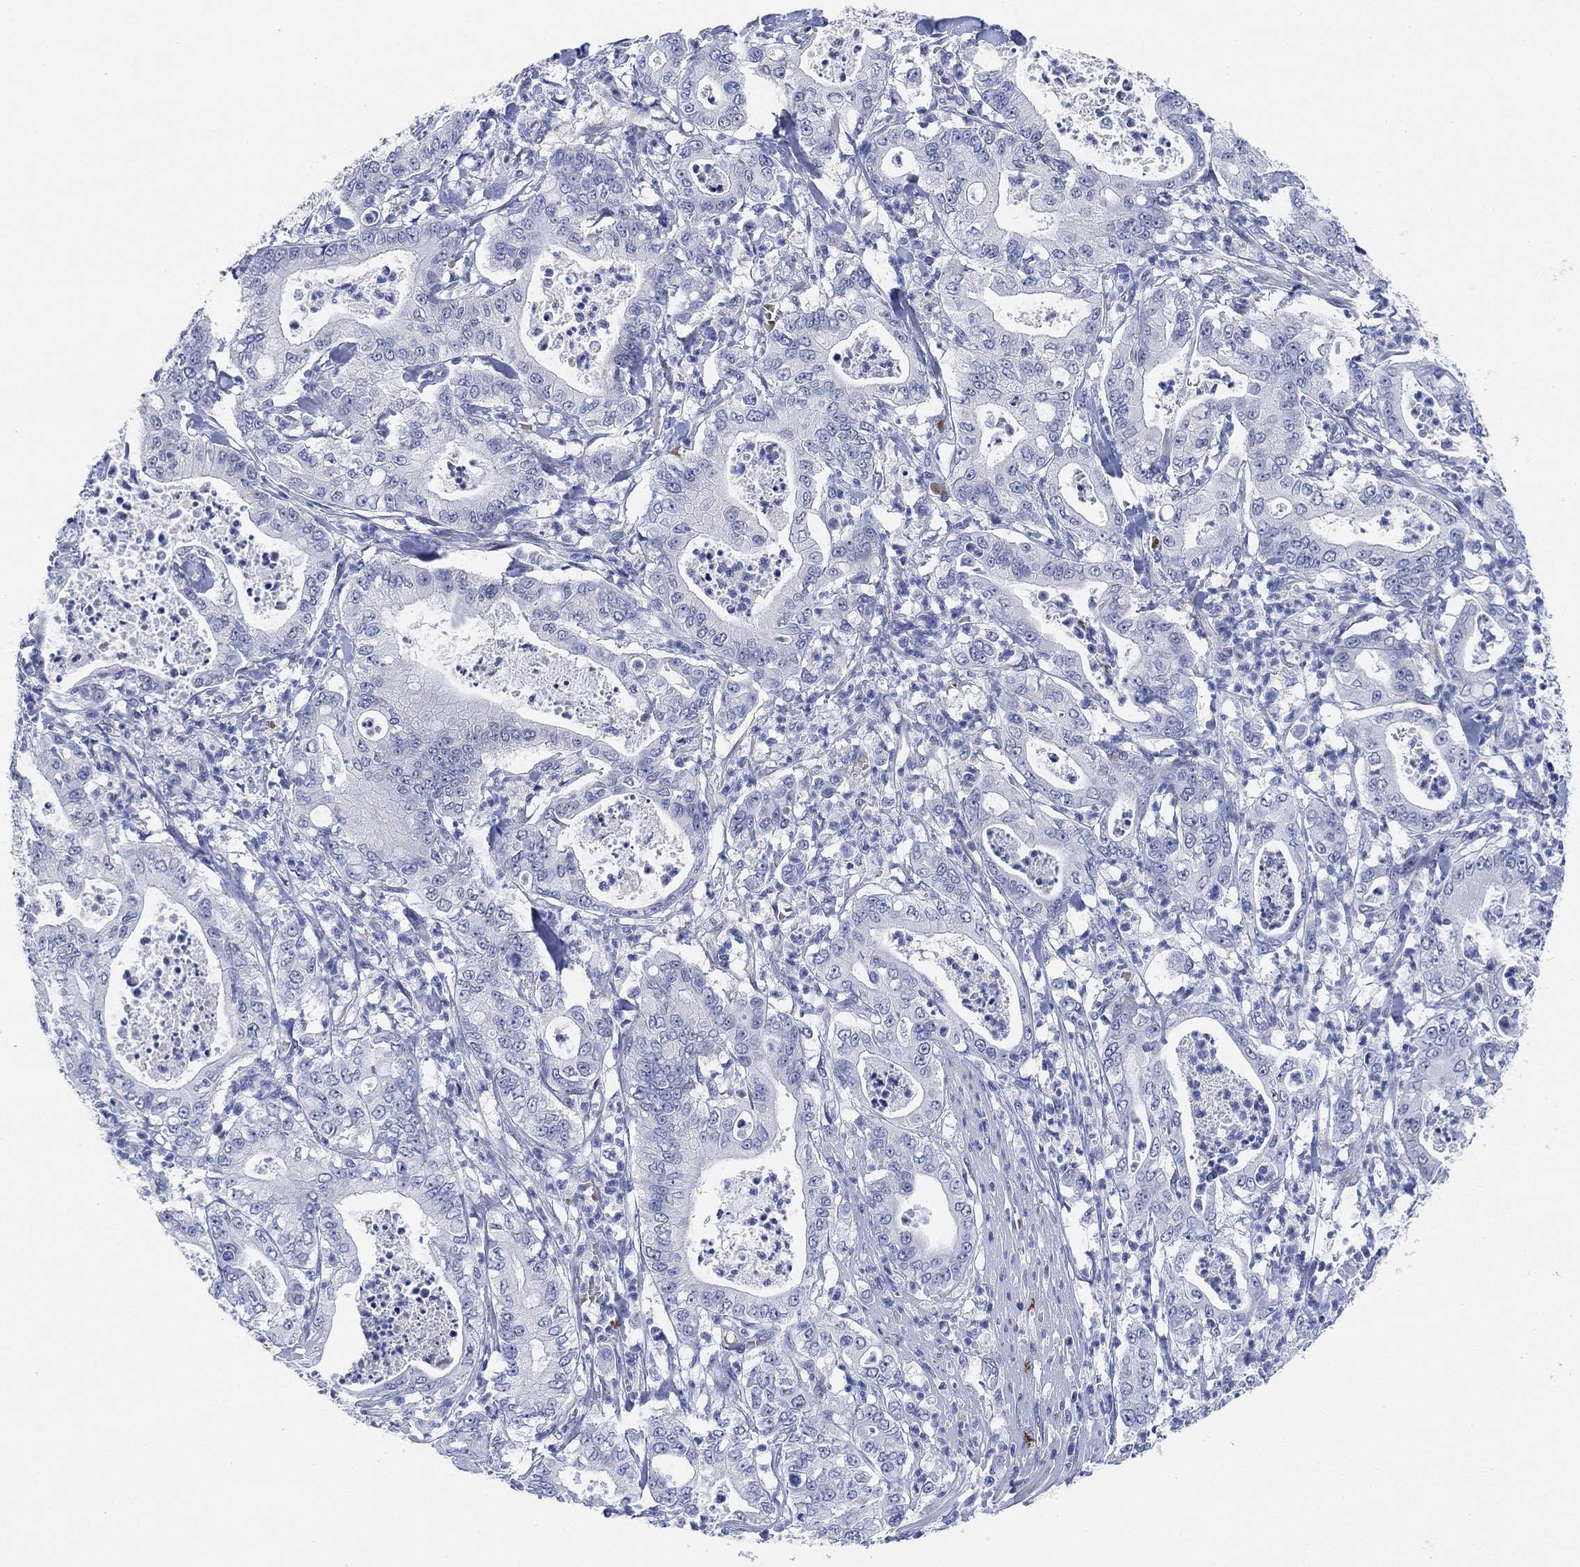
{"staining": {"intensity": "negative", "quantity": "none", "location": "none"}, "tissue": "pancreatic cancer", "cell_type": "Tumor cells", "image_type": "cancer", "snomed": [{"axis": "morphology", "description": "Adenocarcinoma, NOS"}, {"axis": "topography", "description": "Pancreas"}], "caption": "Human pancreatic cancer stained for a protein using immunohistochemistry reveals no staining in tumor cells.", "gene": "PAX6", "patient": {"sex": "male", "age": 71}}